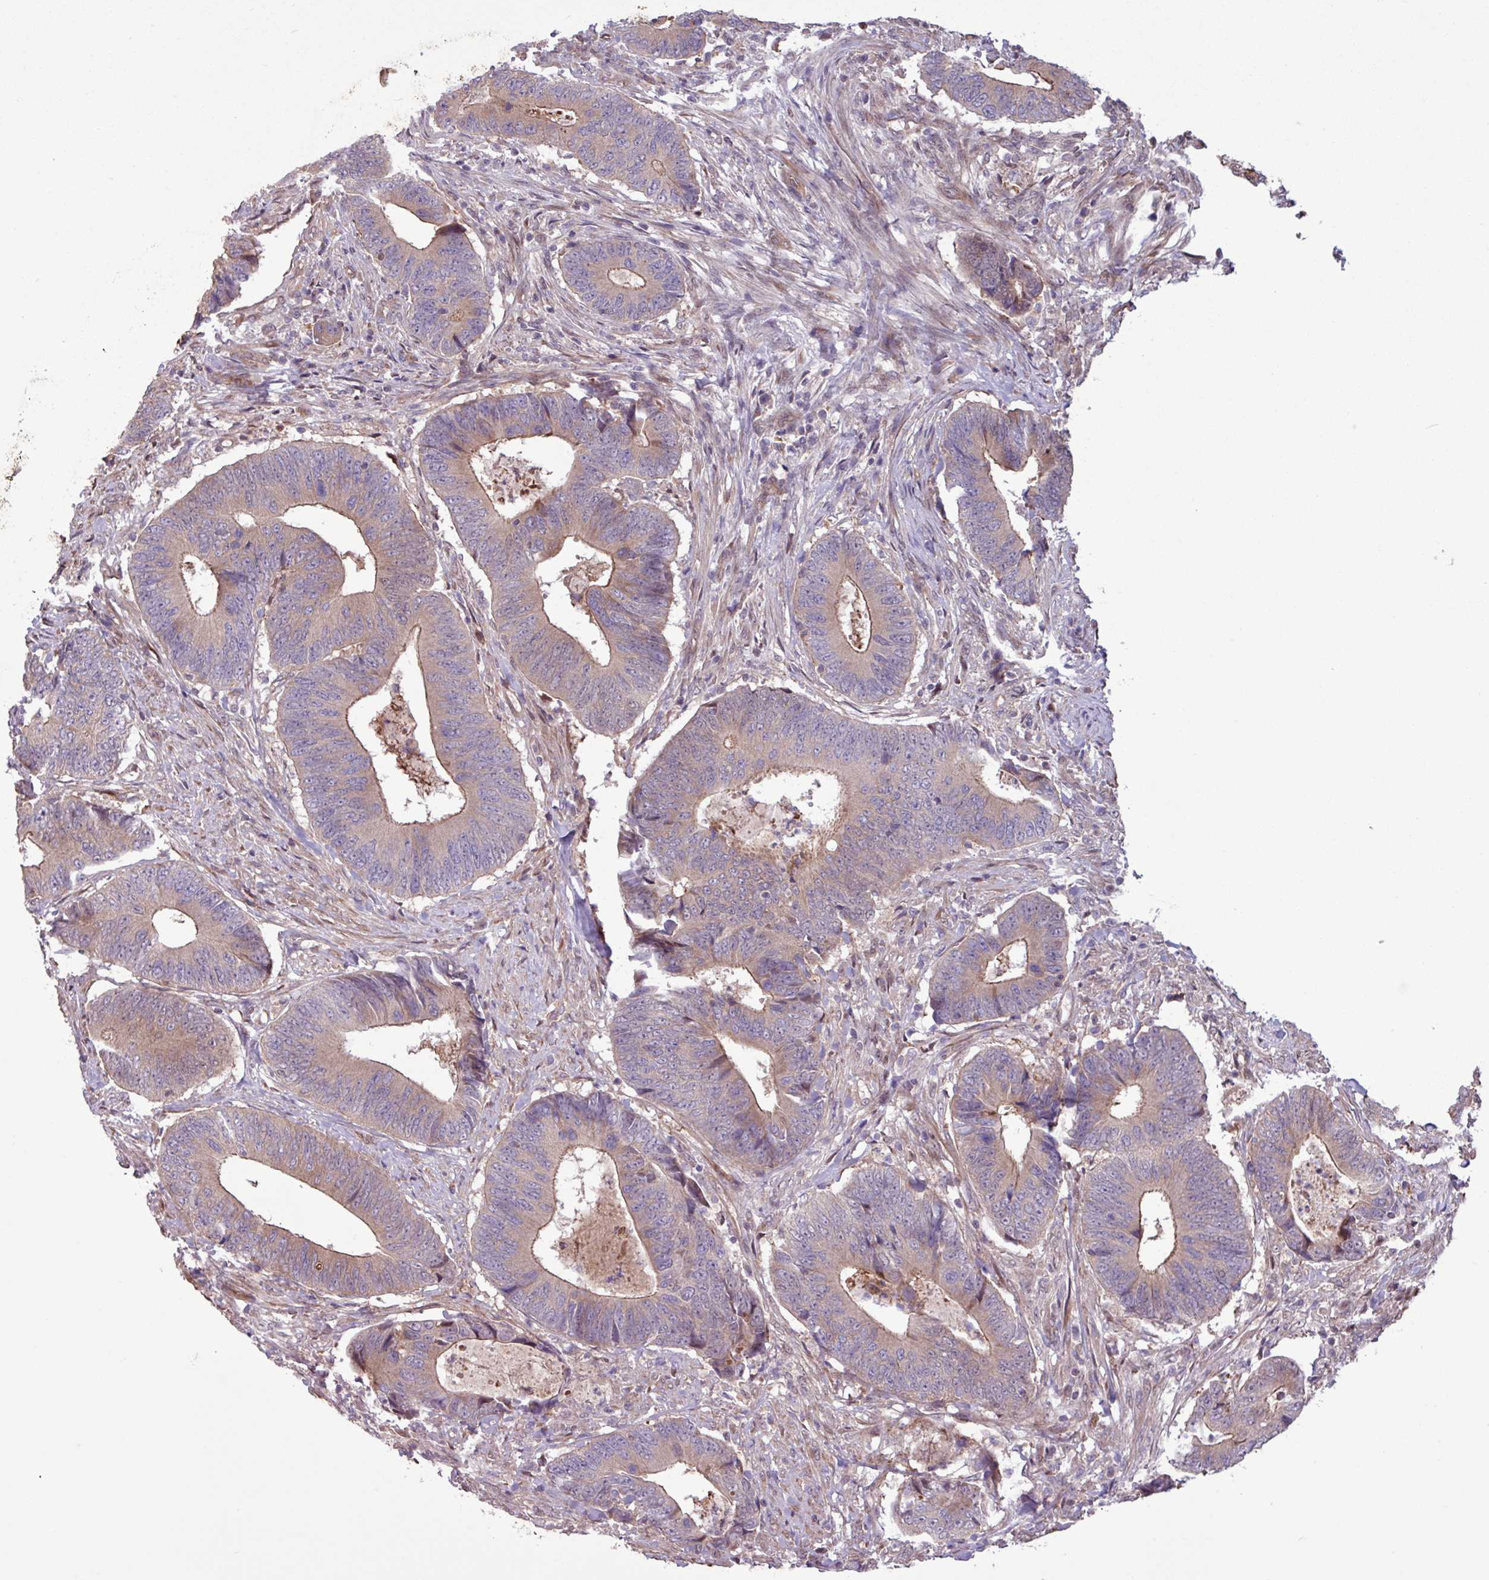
{"staining": {"intensity": "moderate", "quantity": ">75%", "location": "cytoplasmic/membranous"}, "tissue": "colorectal cancer", "cell_type": "Tumor cells", "image_type": "cancer", "snomed": [{"axis": "morphology", "description": "Adenocarcinoma, NOS"}, {"axis": "topography", "description": "Colon"}], "caption": "Approximately >75% of tumor cells in human colorectal adenocarcinoma display moderate cytoplasmic/membranous protein positivity as visualized by brown immunohistochemical staining.", "gene": "PDPR", "patient": {"sex": "male", "age": 87}}